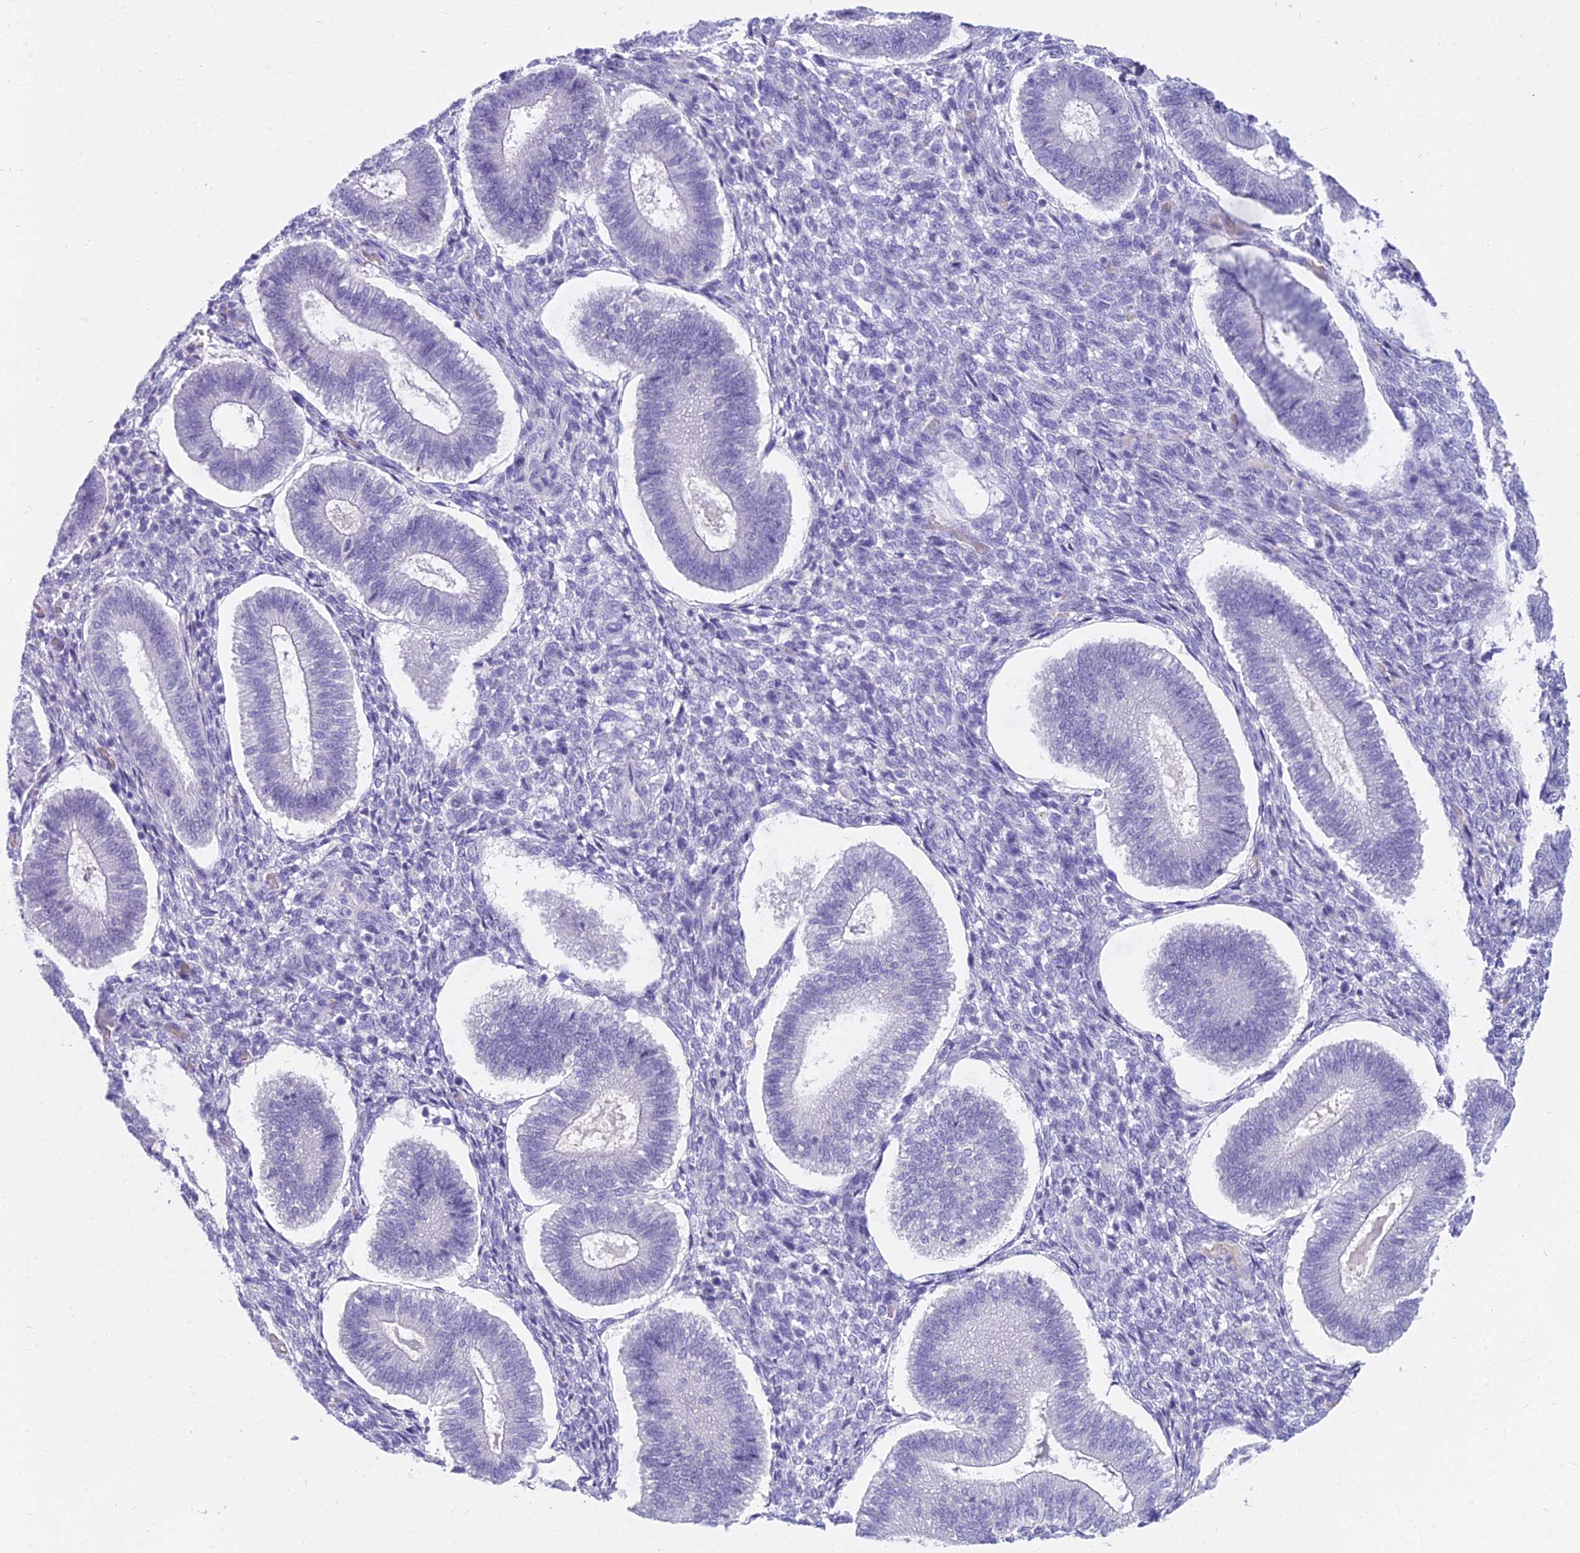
{"staining": {"intensity": "negative", "quantity": "none", "location": "none"}, "tissue": "endometrium", "cell_type": "Cells in endometrial stroma", "image_type": "normal", "snomed": [{"axis": "morphology", "description": "Normal tissue, NOS"}, {"axis": "topography", "description": "Endometrium"}], "caption": "Photomicrograph shows no protein expression in cells in endometrial stroma of normal endometrium. Brightfield microscopy of IHC stained with DAB (brown) and hematoxylin (blue), captured at high magnification.", "gene": "OSTN", "patient": {"sex": "female", "age": 25}}